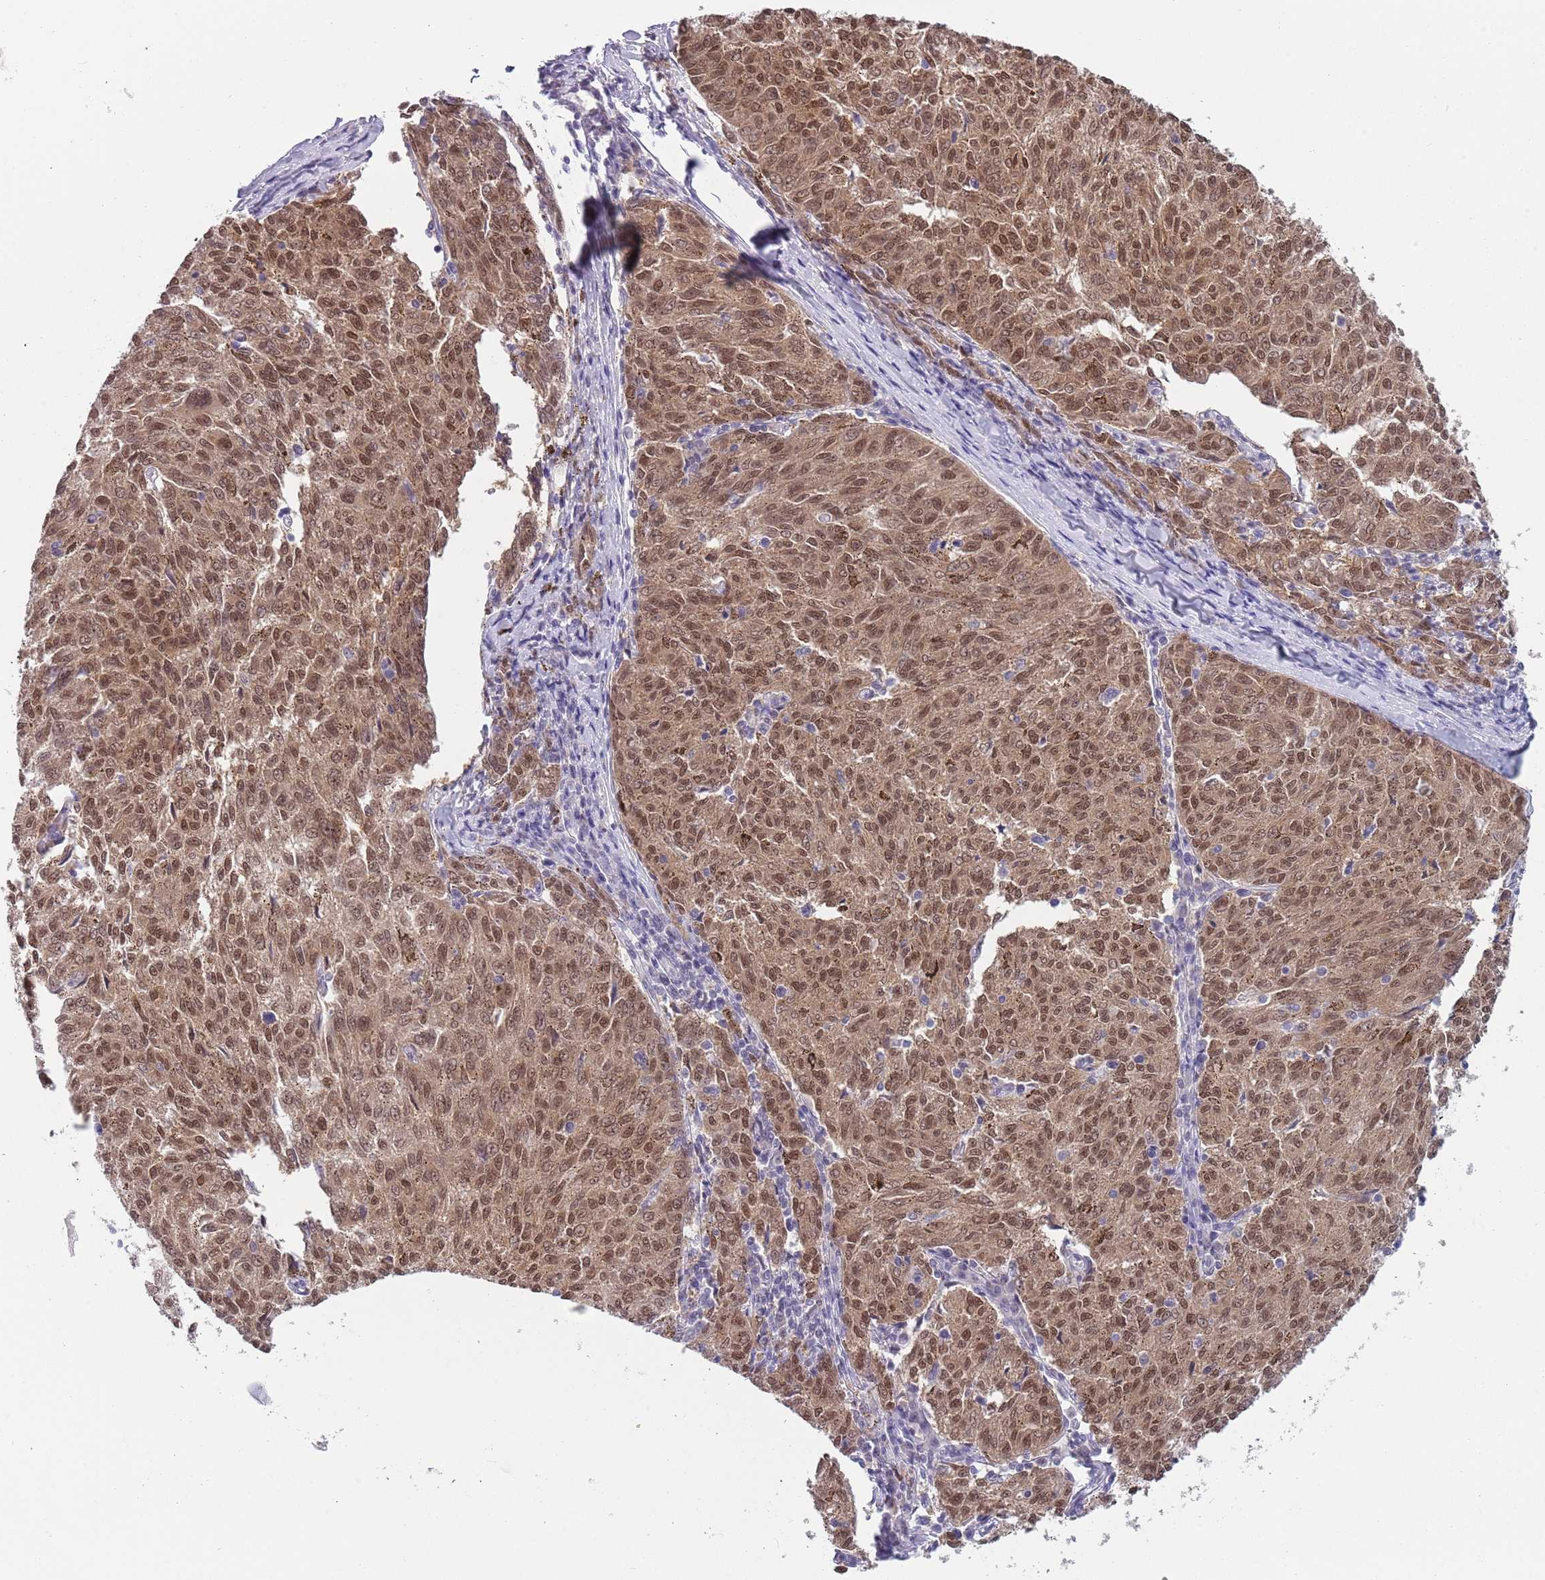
{"staining": {"intensity": "moderate", "quantity": ">75%", "location": "cytoplasmic/membranous,nuclear"}, "tissue": "melanoma", "cell_type": "Tumor cells", "image_type": "cancer", "snomed": [{"axis": "morphology", "description": "Malignant melanoma, NOS"}, {"axis": "topography", "description": "Skin"}], "caption": "This is a histology image of immunohistochemistry (IHC) staining of malignant melanoma, which shows moderate expression in the cytoplasmic/membranous and nuclear of tumor cells.", "gene": "SEPHS2", "patient": {"sex": "female", "age": 72}}